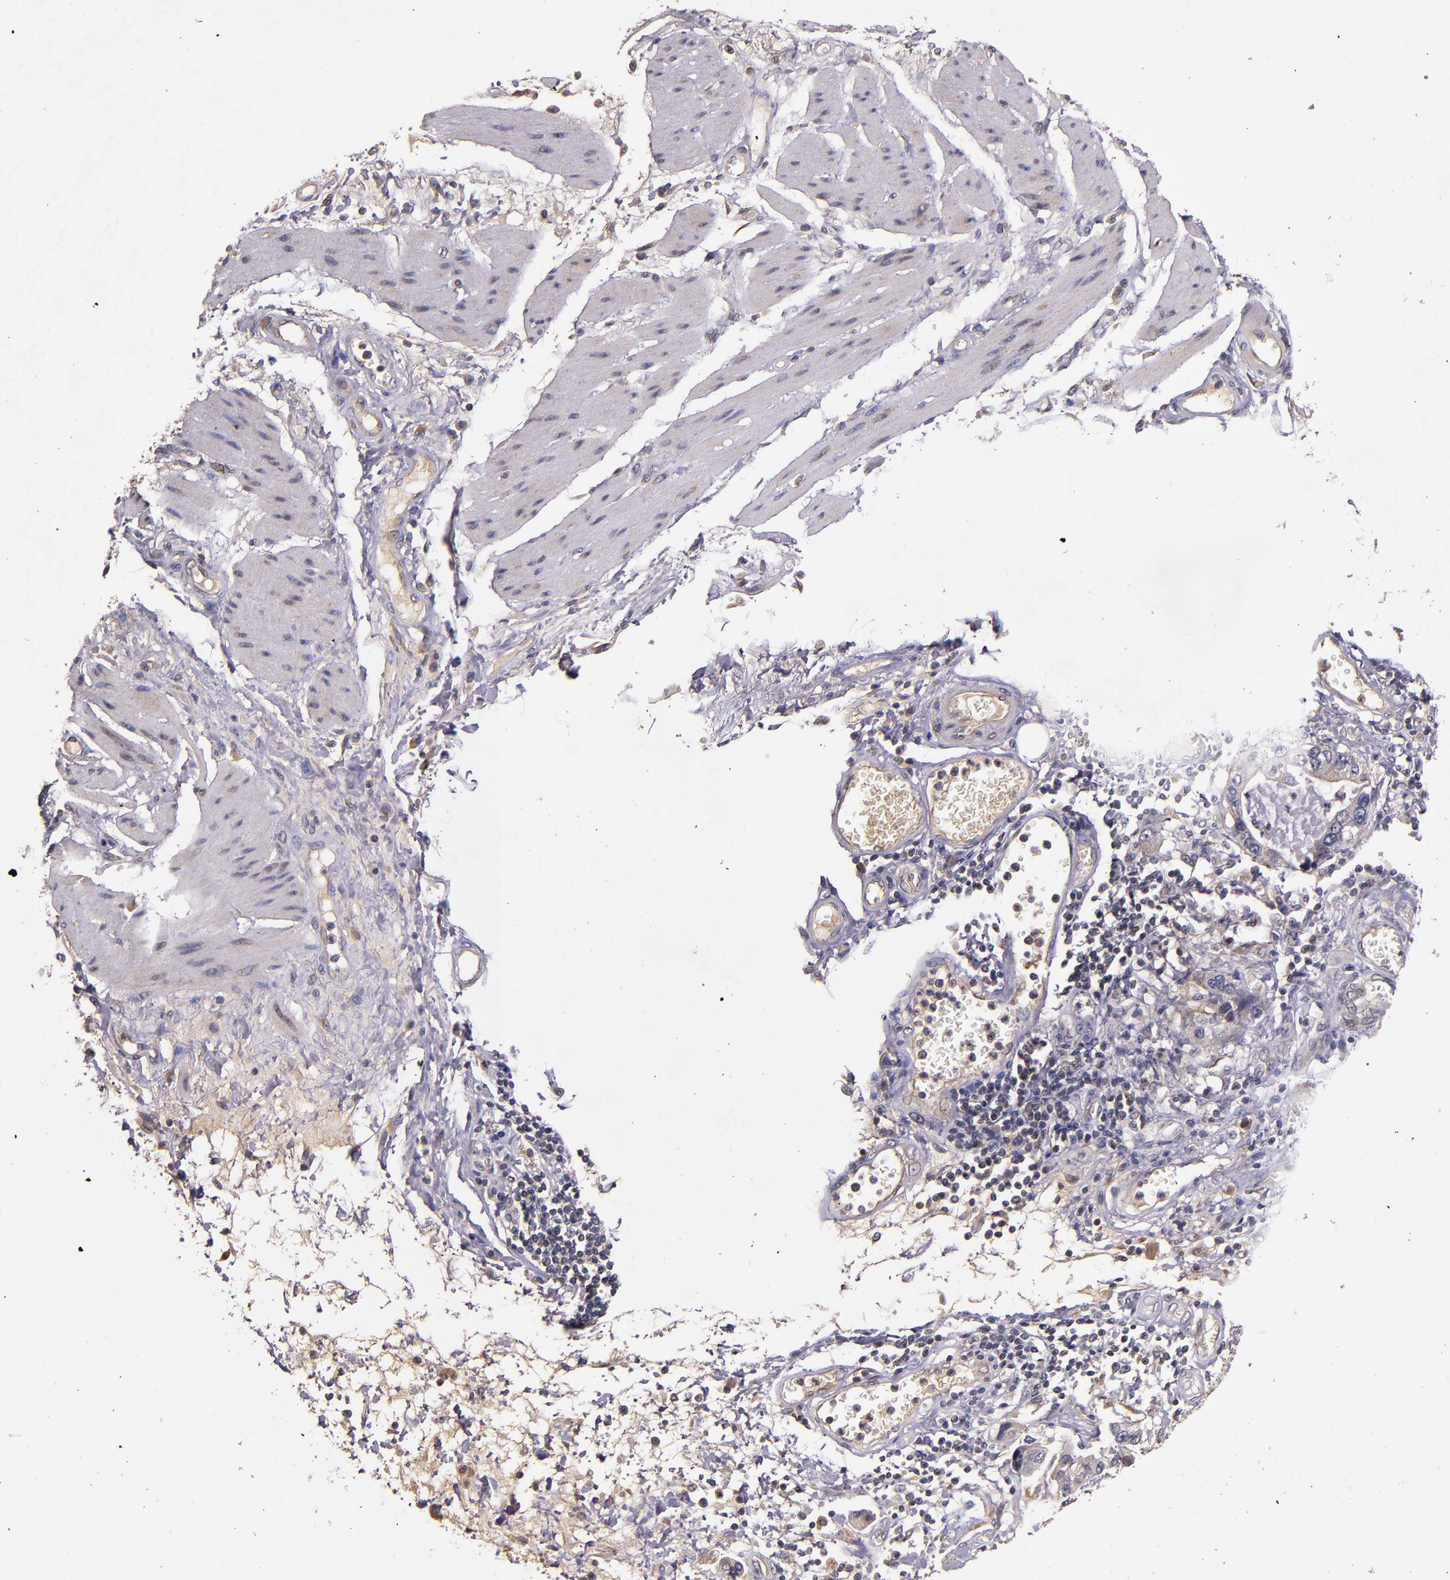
{"staining": {"intensity": "weak", "quantity": ">75%", "location": "cytoplasmic/membranous"}, "tissue": "stomach cancer", "cell_type": "Tumor cells", "image_type": "cancer", "snomed": [{"axis": "morphology", "description": "Adenocarcinoma, NOS"}, {"axis": "topography", "description": "Pancreas"}, {"axis": "topography", "description": "Stomach, upper"}], "caption": "Tumor cells demonstrate low levels of weak cytoplasmic/membranous staining in about >75% of cells in human adenocarcinoma (stomach).", "gene": "PRAF2", "patient": {"sex": "male", "age": 77}}